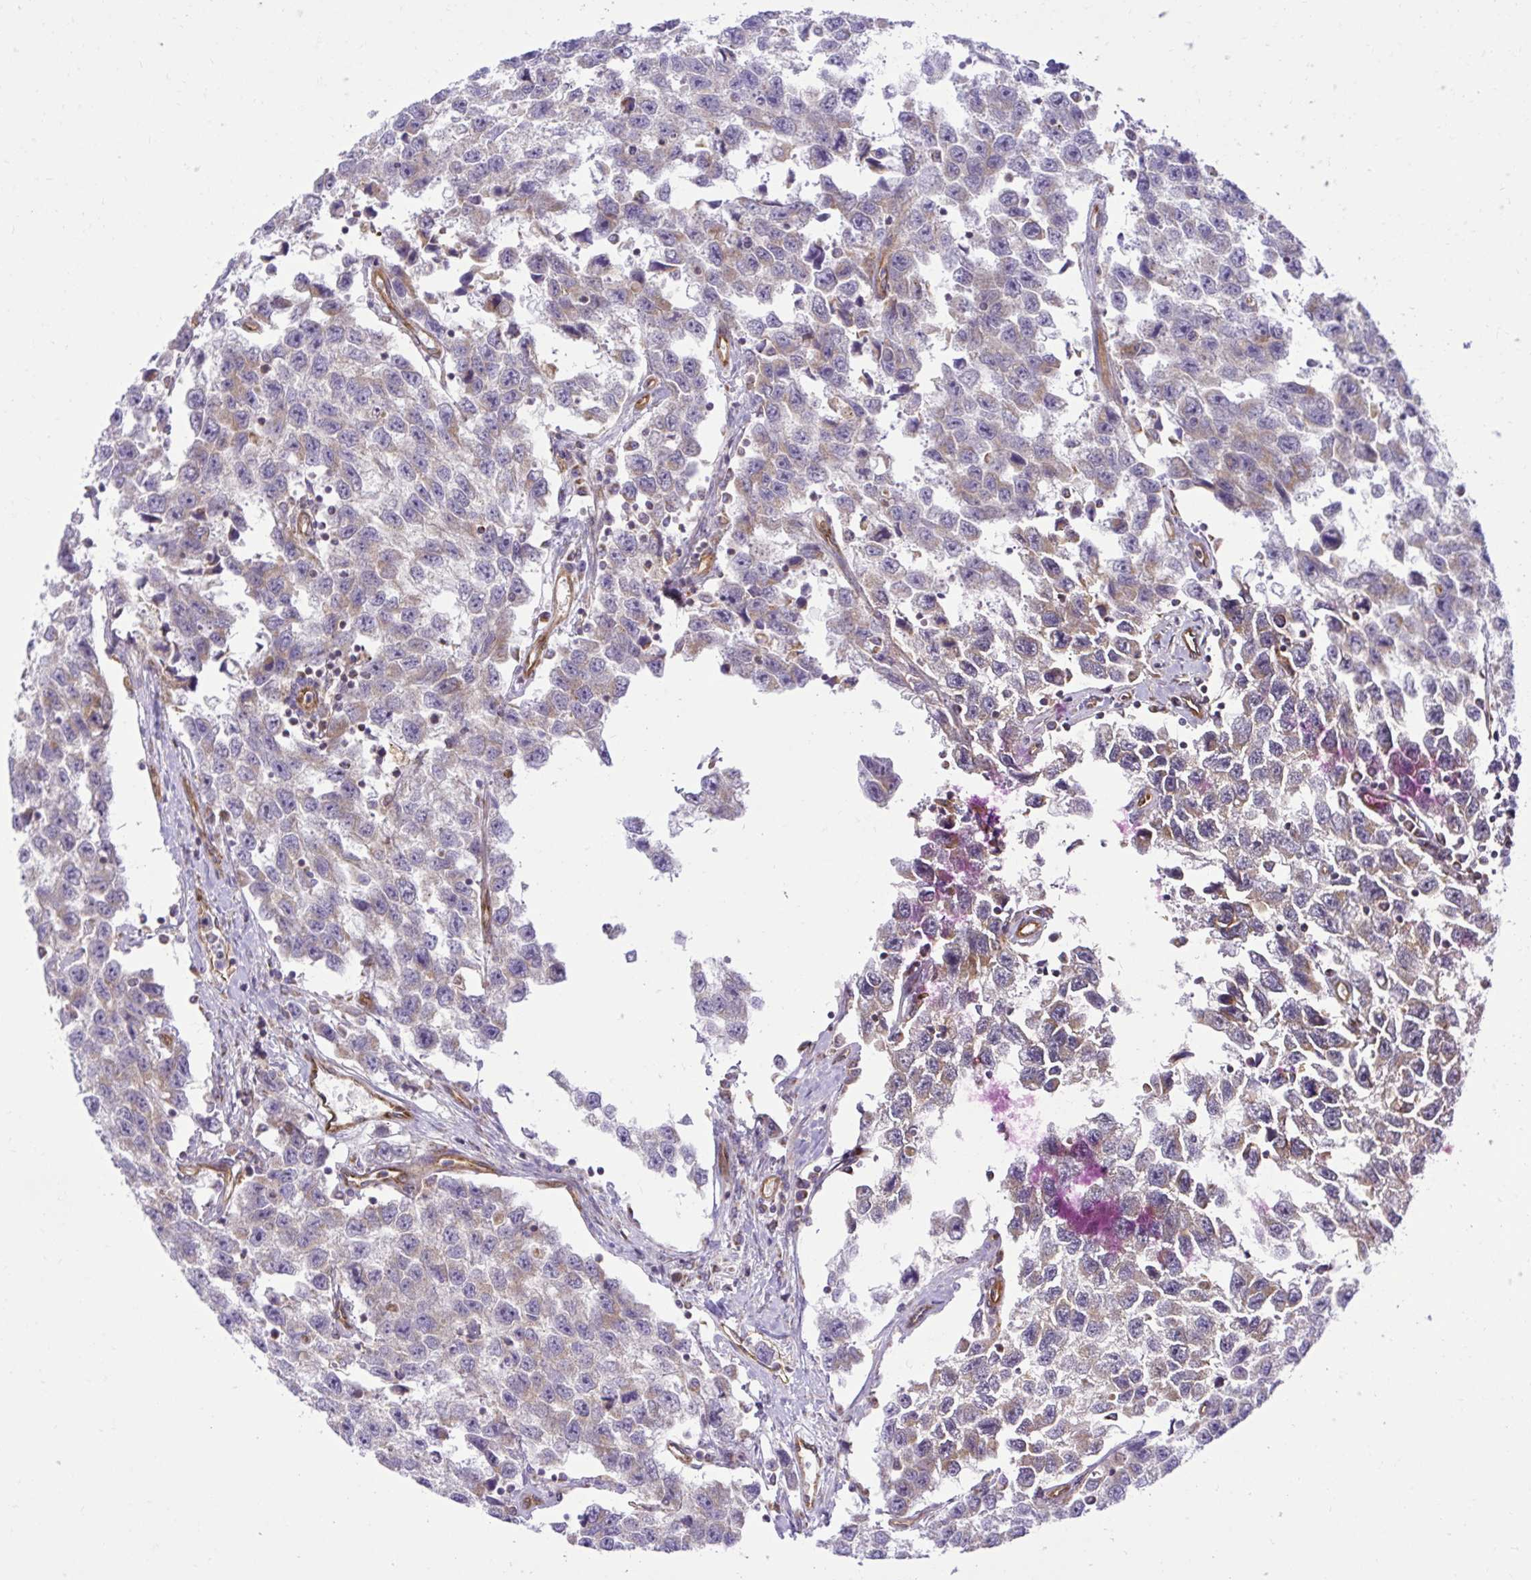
{"staining": {"intensity": "weak", "quantity": "25%-75%", "location": "cytoplasmic/membranous"}, "tissue": "testis cancer", "cell_type": "Tumor cells", "image_type": "cancer", "snomed": [{"axis": "morphology", "description": "Seminoma, NOS"}, {"axis": "topography", "description": "Testis"}], "caption": "This micrograph reveals IHC staining of seminoma (testis), with low weak cytoplasmic/membranous positivity in about 25%-75% of tumor cells.", "gene": "LIMS1", "patient": {"sex": "male", "age": 33}}